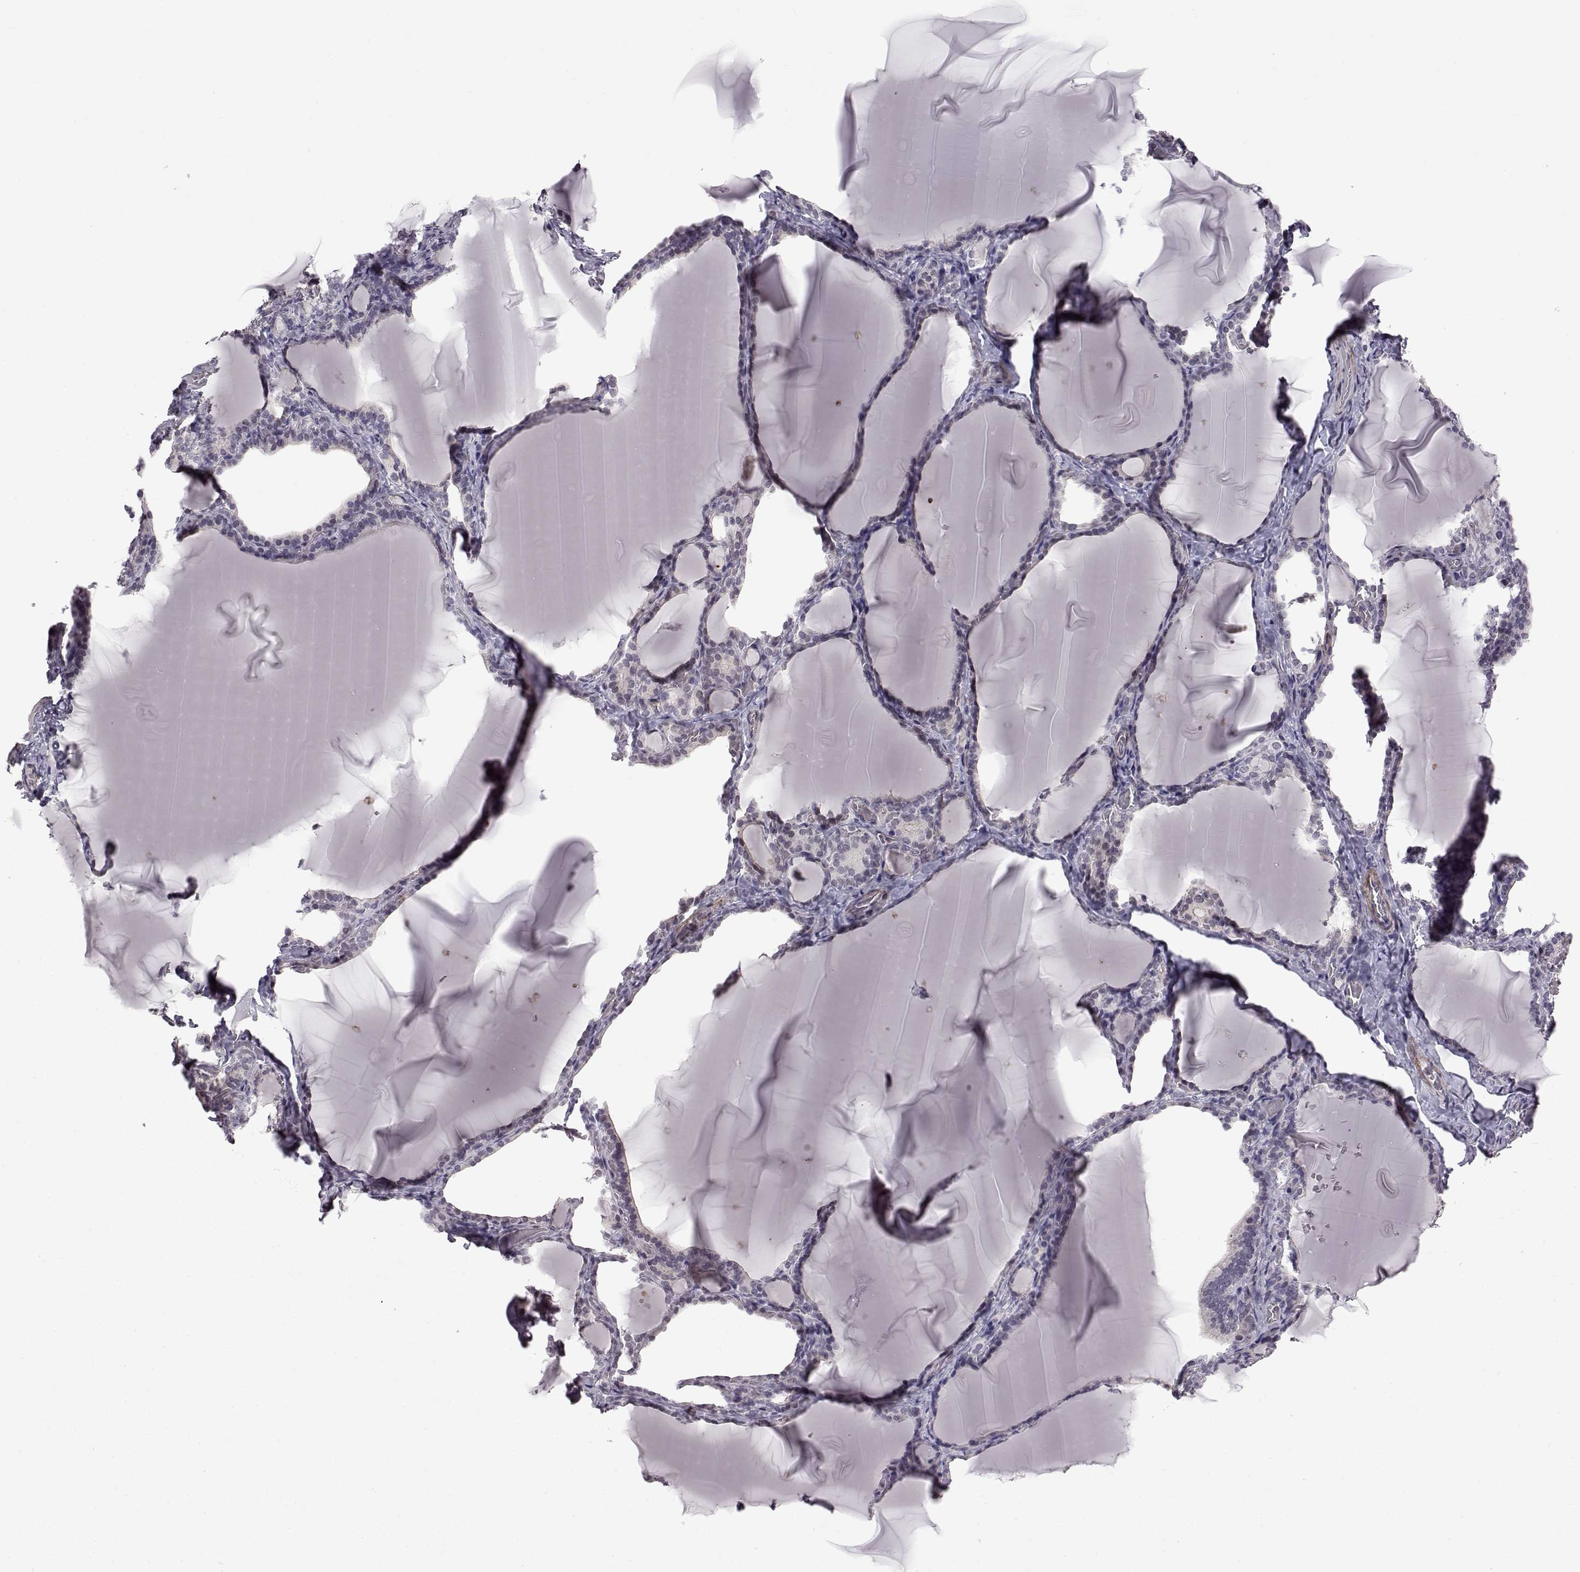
{"staining": {"intensity": "negative", "quantity": "none", "location": "none"}, "tissue": "thyroid gland", "cell_type": "Glandular cells", "image_type": "normal", "snomed": [{"axis": "morphology", "description": "Normal tissue, NOS"}, {"axis": "morphology", "description": "Hyperplasia, NOS"}, {"axis": "topography", "description": "Thyroid gland"}], "caption": "Immunohistochemistry of unremarkable human thyroid gland displays no expression in glandular cells.", "gene": "SYNPO2", "patient": {"sex": "female", "age": 27}}